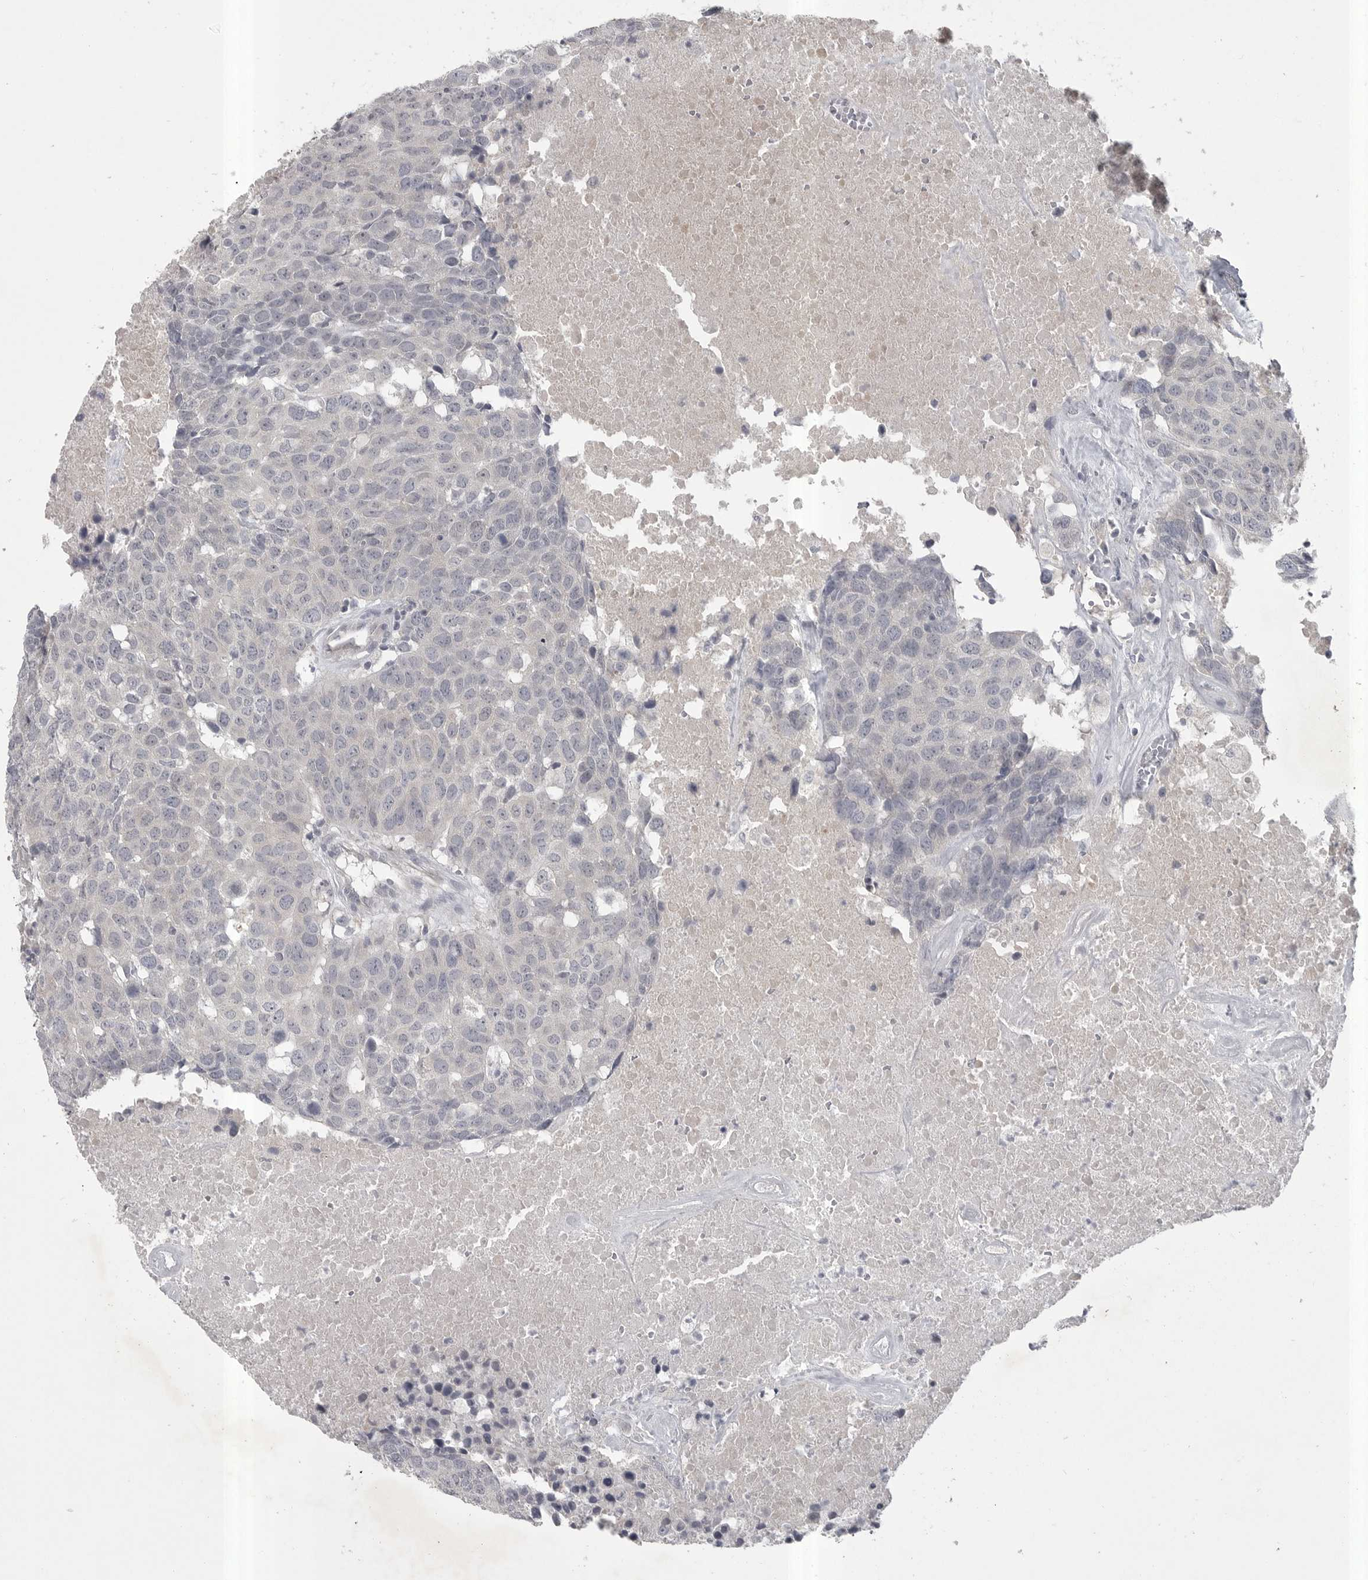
{"staining": {"intensity": "negative", "quantity": "none", "location": "none"}, "tissue": "head and neck cancer", "cell_type": "Tumor cells", "image_type": "cancer", "snomed": [{"axis": "morphology", "description": "Squamous cell carcinoma, NOS"}, {"axis": "topography", "description": "Head-Neck"}], "caption": "This is an immunohistochemistry (IHC) image of head and neck squamous cell carcinoma. There is no positivity in tumor cells.", "gene": "PHF13", "patient": {"sex": "male", "age": 66}}